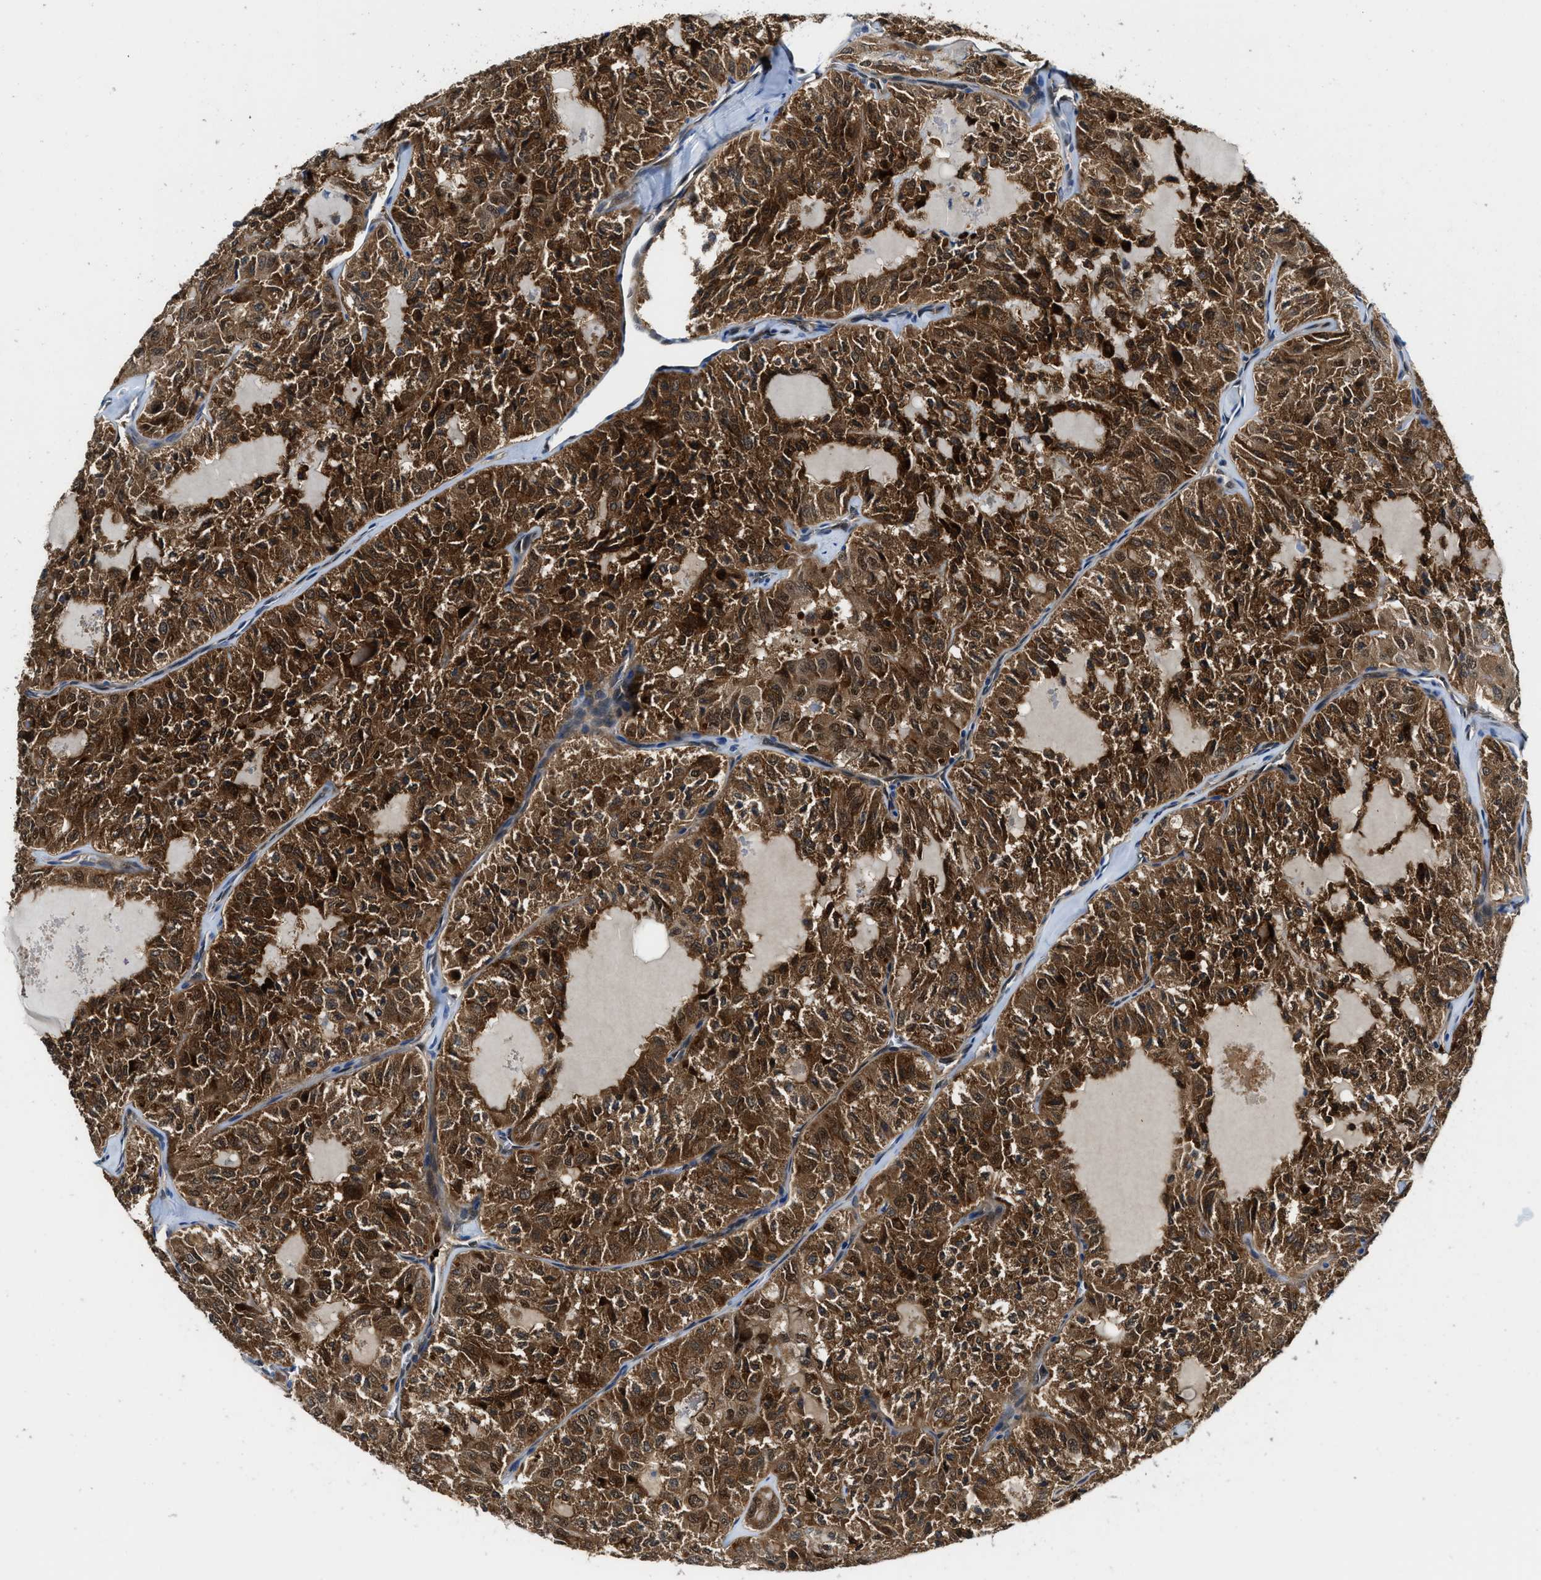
{"staining": {"intensity": "strong", "quantity": ">75%", "location": "cytoplasmic/membranous"}, "tissue": "thyroid cancer", "cell_type": "Tumor cells", "image_type": "cancer", "snomed": [{"axis": "morphology", "description": "Follicular adenoma carcinoma, NOS"}, {"axis": "topography", "description": "Thyroid gland"}], "caption": "Strong cytoplasmic/membranous staining is present in approximately >75% of tumor cells in thyroid cancer.", "gene": "LTA4H", "patient": {"sex": "male", "age": 75}}